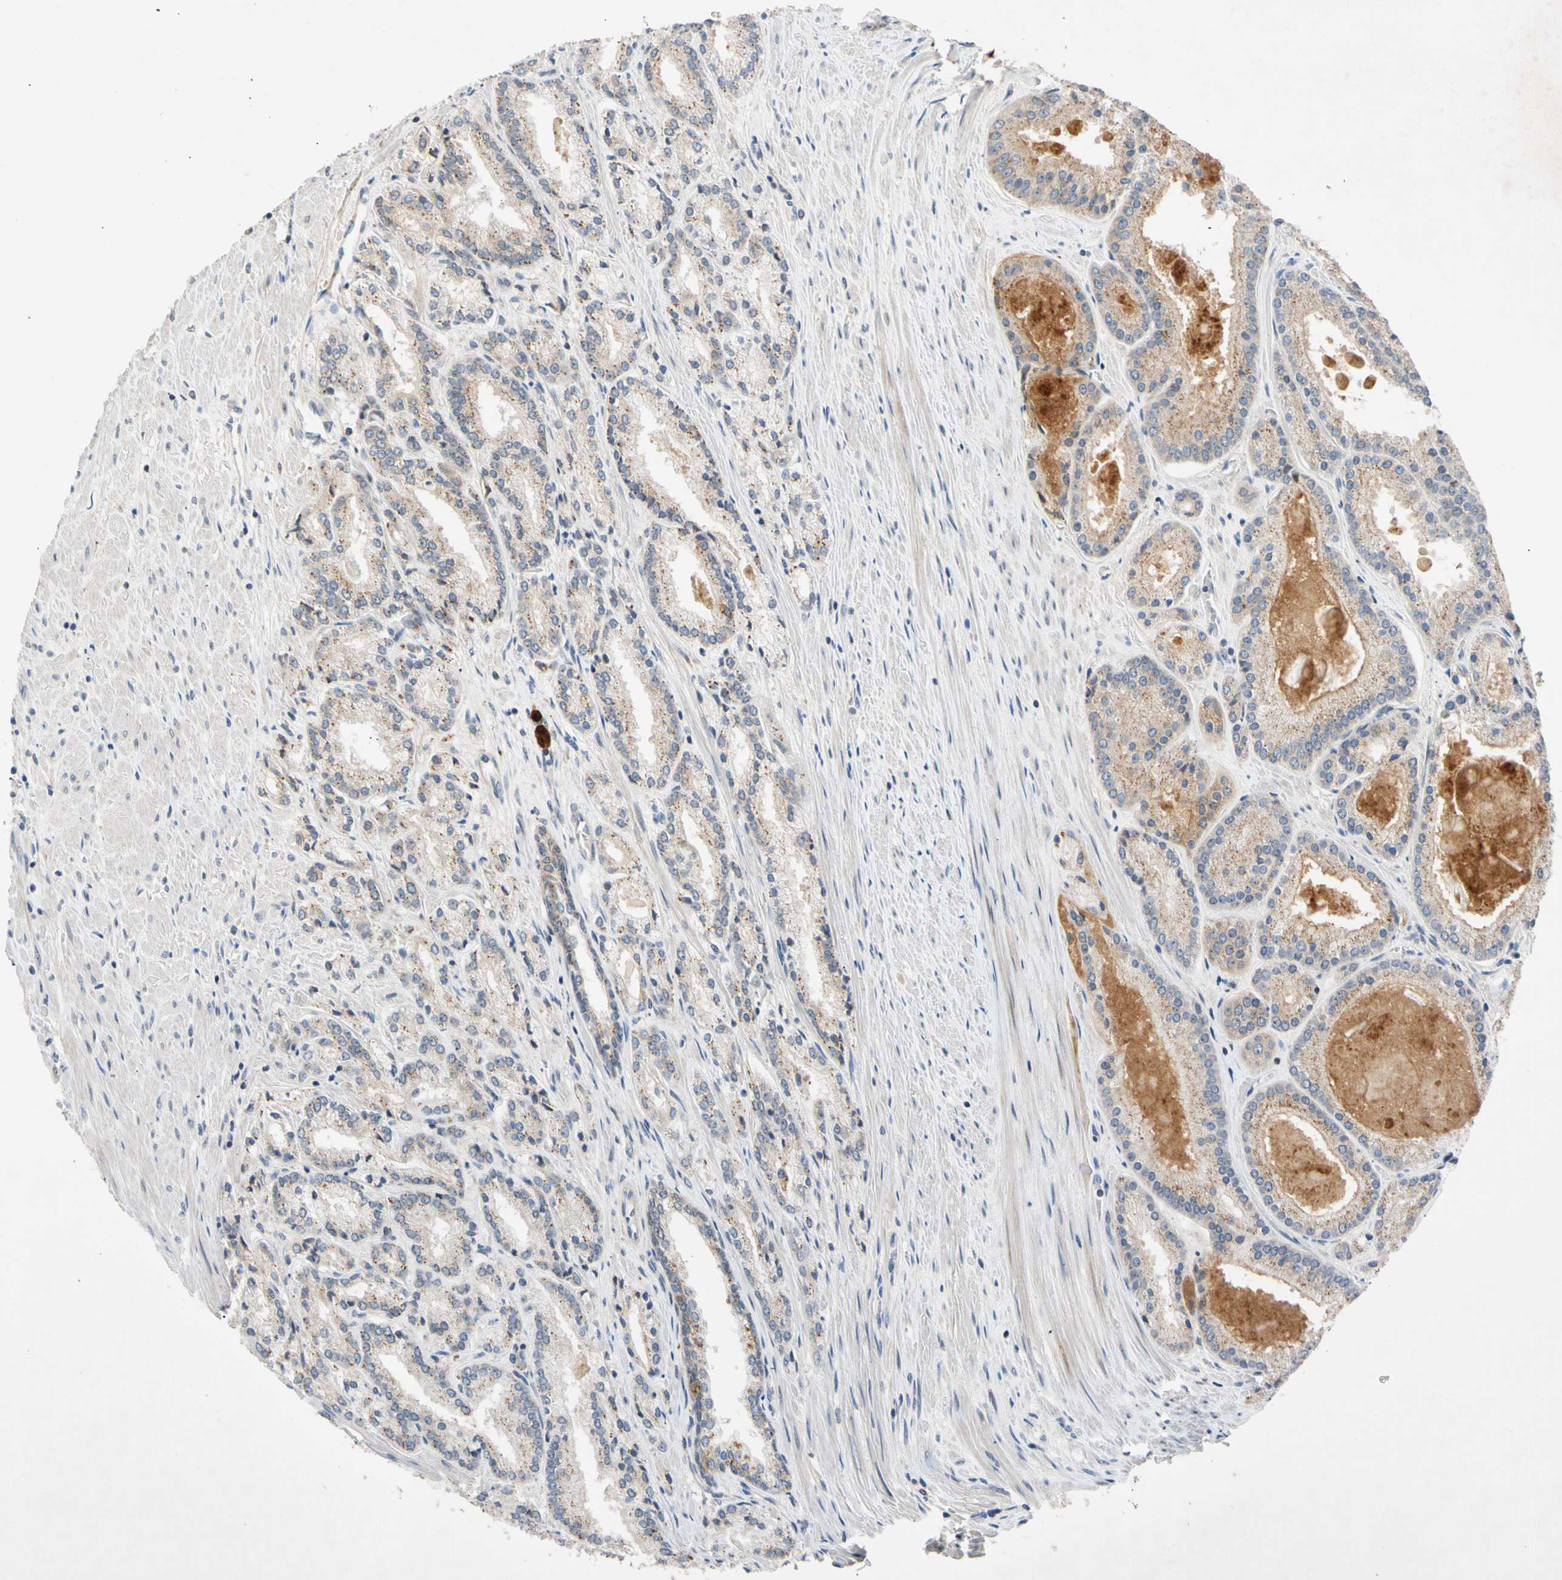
{"staining": {"intensity": "weak", "quantity": ">75%", "location": "cytoplasmic/membranous"}, "tissue": "prostate cancer", "cell_type": "Tumor cells", "image_type": "cancer", "snomed": [{"axis": "morphology", "description": "Adenocarcinoma, Low grade"}, {"axis": "topography", "description": "Prostate"}], "caption": "About >75% of tumor cells in human adenocarcinoma (low-grade) (prostate) exhibit weak cytoplasmic/membranous protein staining as visualized by brown immunohistochemical staining.", "gene": "CNST", "patient": {"sex": "male", "age": 59}}